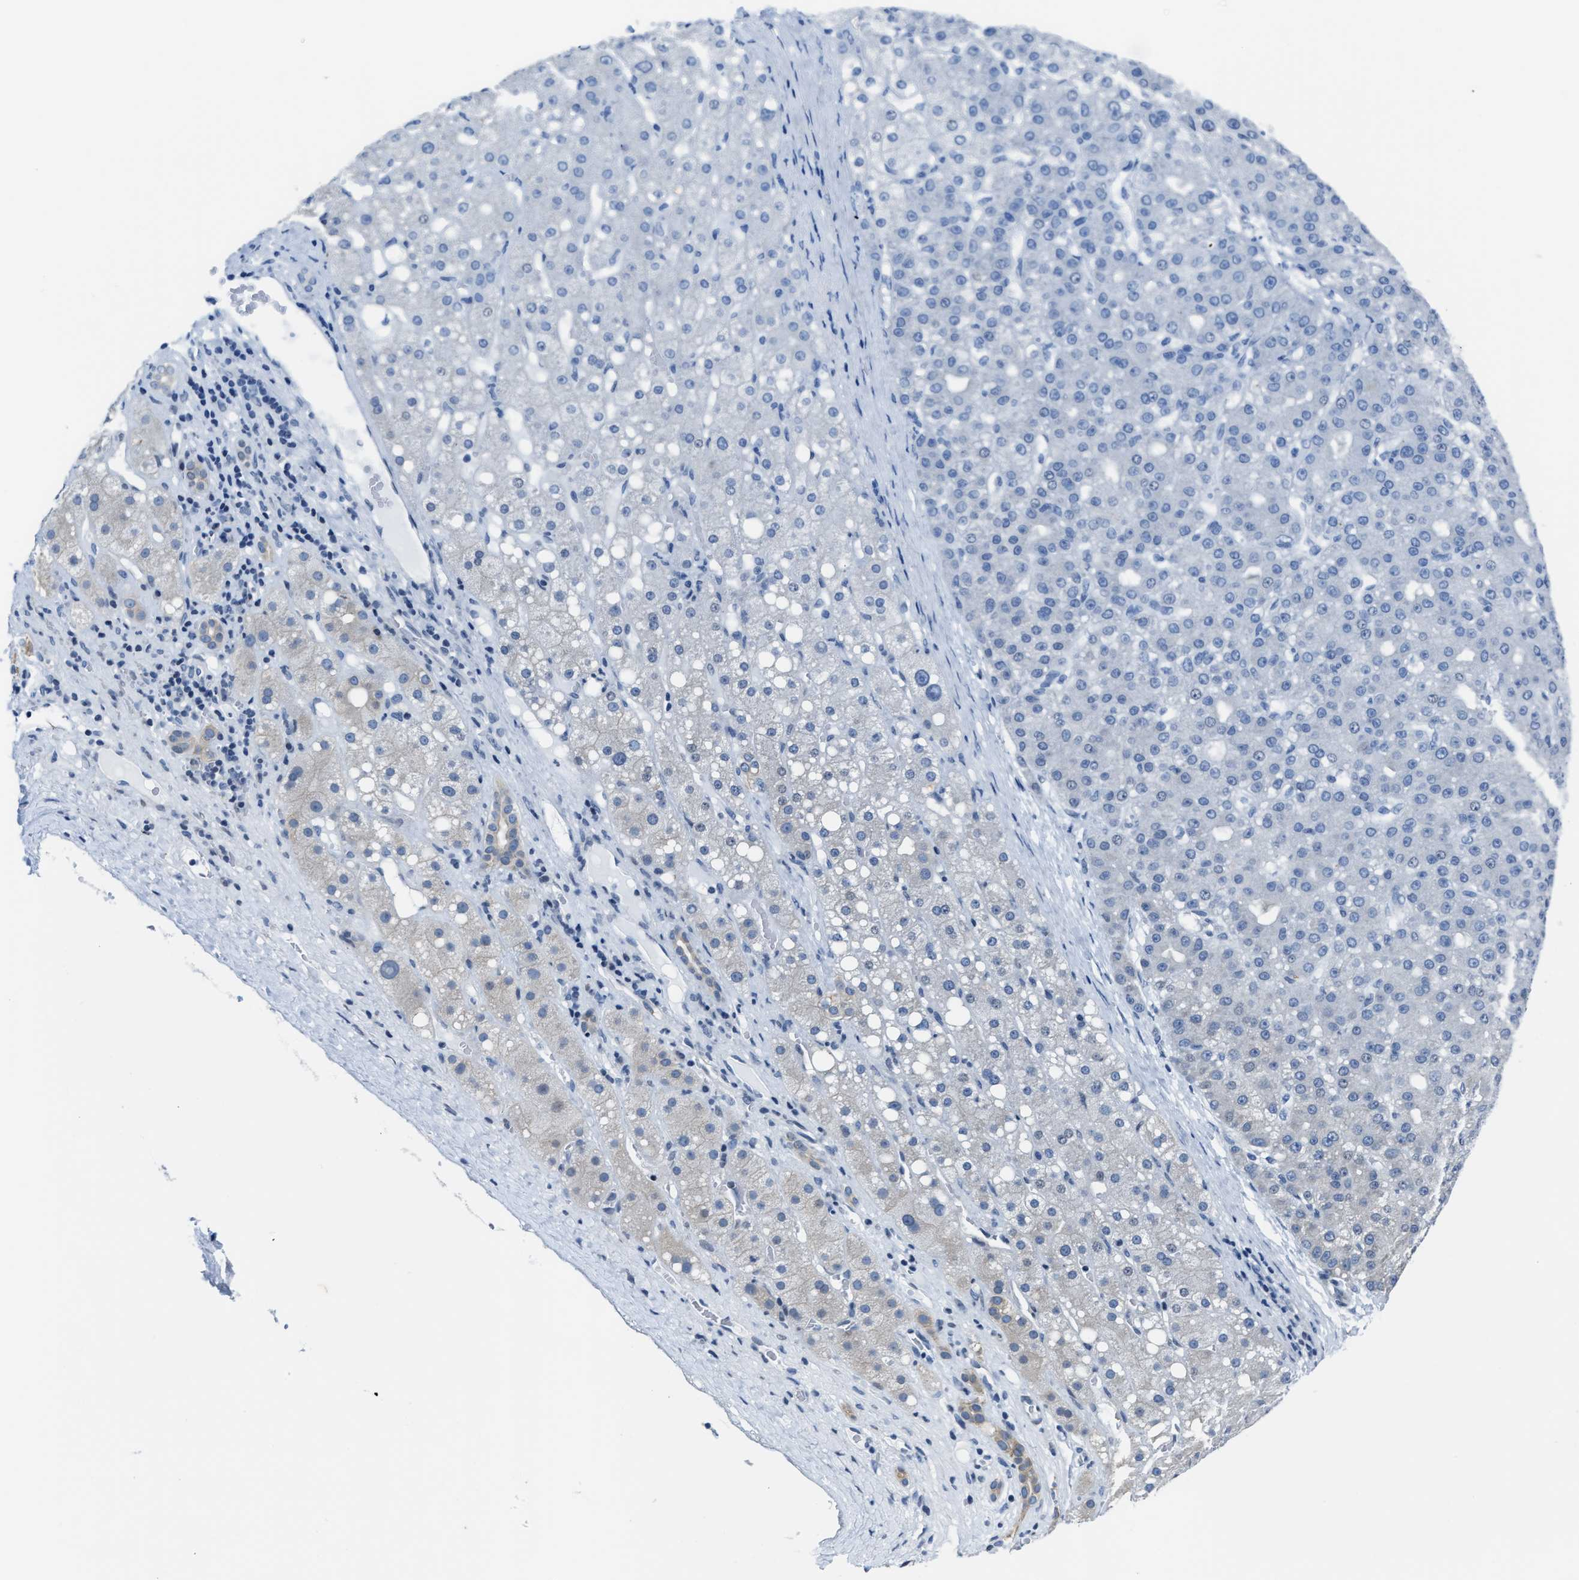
{"staining": {"intensity": "negative", "quantity": "none", "location": "none"}, "tissue": "liver cancer", "cell_type": "Tumor cells", "image_type": "cancer", "snomed": [{"axis": "morphology", "description": "Carcinoma, Hepatocellular, NOS"}, {"axis": "topography", "description": "Liver"}], "caption": "Protein analysis of liver cancer reveals no significant expression in tumor cells. (DAB (3,3'-diaminobenzidine) immunohistochemistry (IHC) with hematoxylin counter stain).", "gene": "ASZ1", "patient": {"sex": "male", "age": 67}}